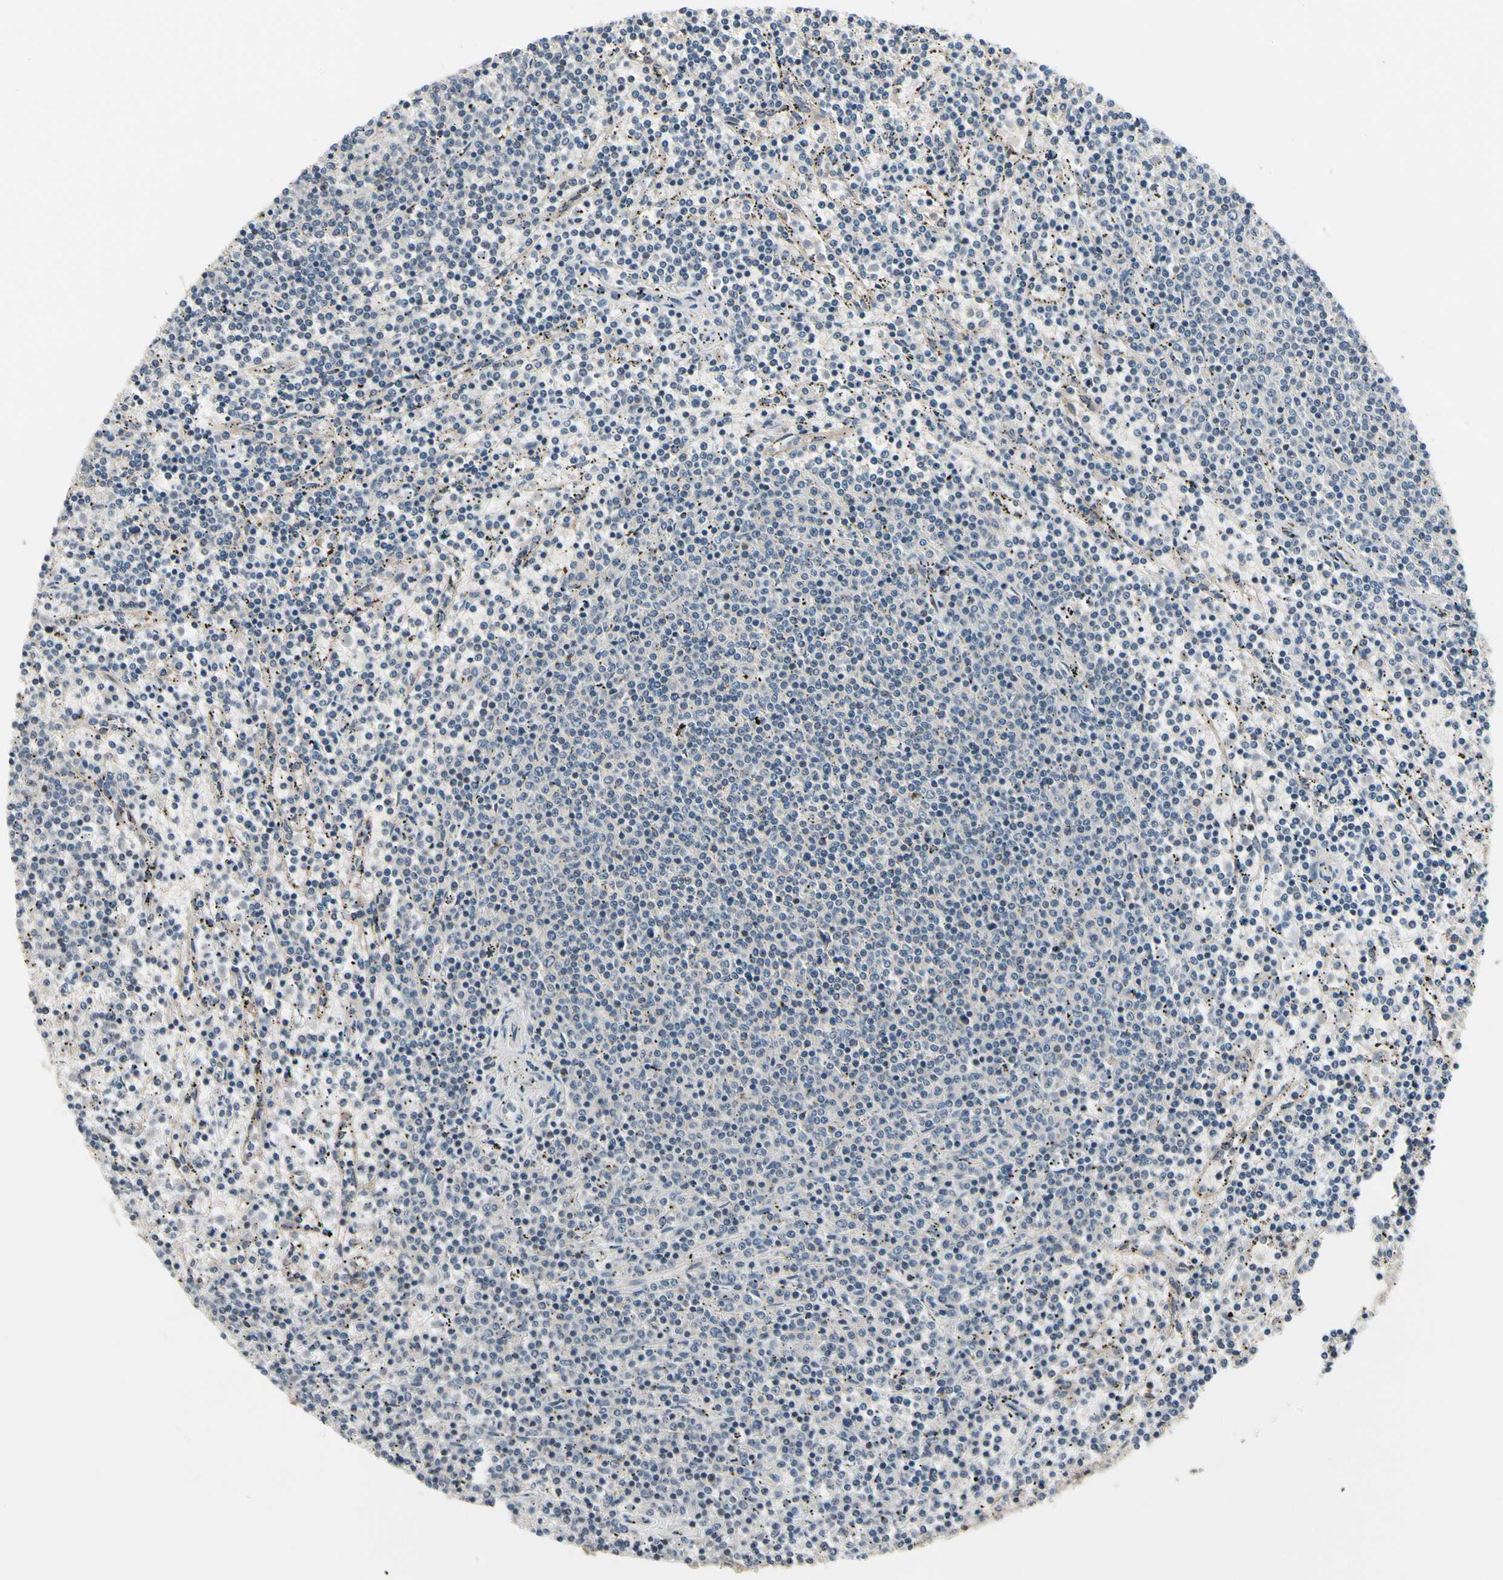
{"staining": {"intensity": "negative", "quantity": "none", "location": "none"}, "tissue": "lymphoma", "cell_type": "Tumor cells", "image_type": "cancer", "snomed": [{"axis": "morphology", "description": "Malignant lymphoma, non-Hodgkin's type, Low grade"}, {"axis": "topography", "description": "Spleen"}], "caption": "Immunohistochemistry (IHC) of human malignant lymphoma, non-Hodgkin's type (low-grade) shows no positivity in tumor cells. (DAB IHC with hematoxylin counter stain).", "gene": "PRDX6", "patient": {"sex": "female", "age": 50}}